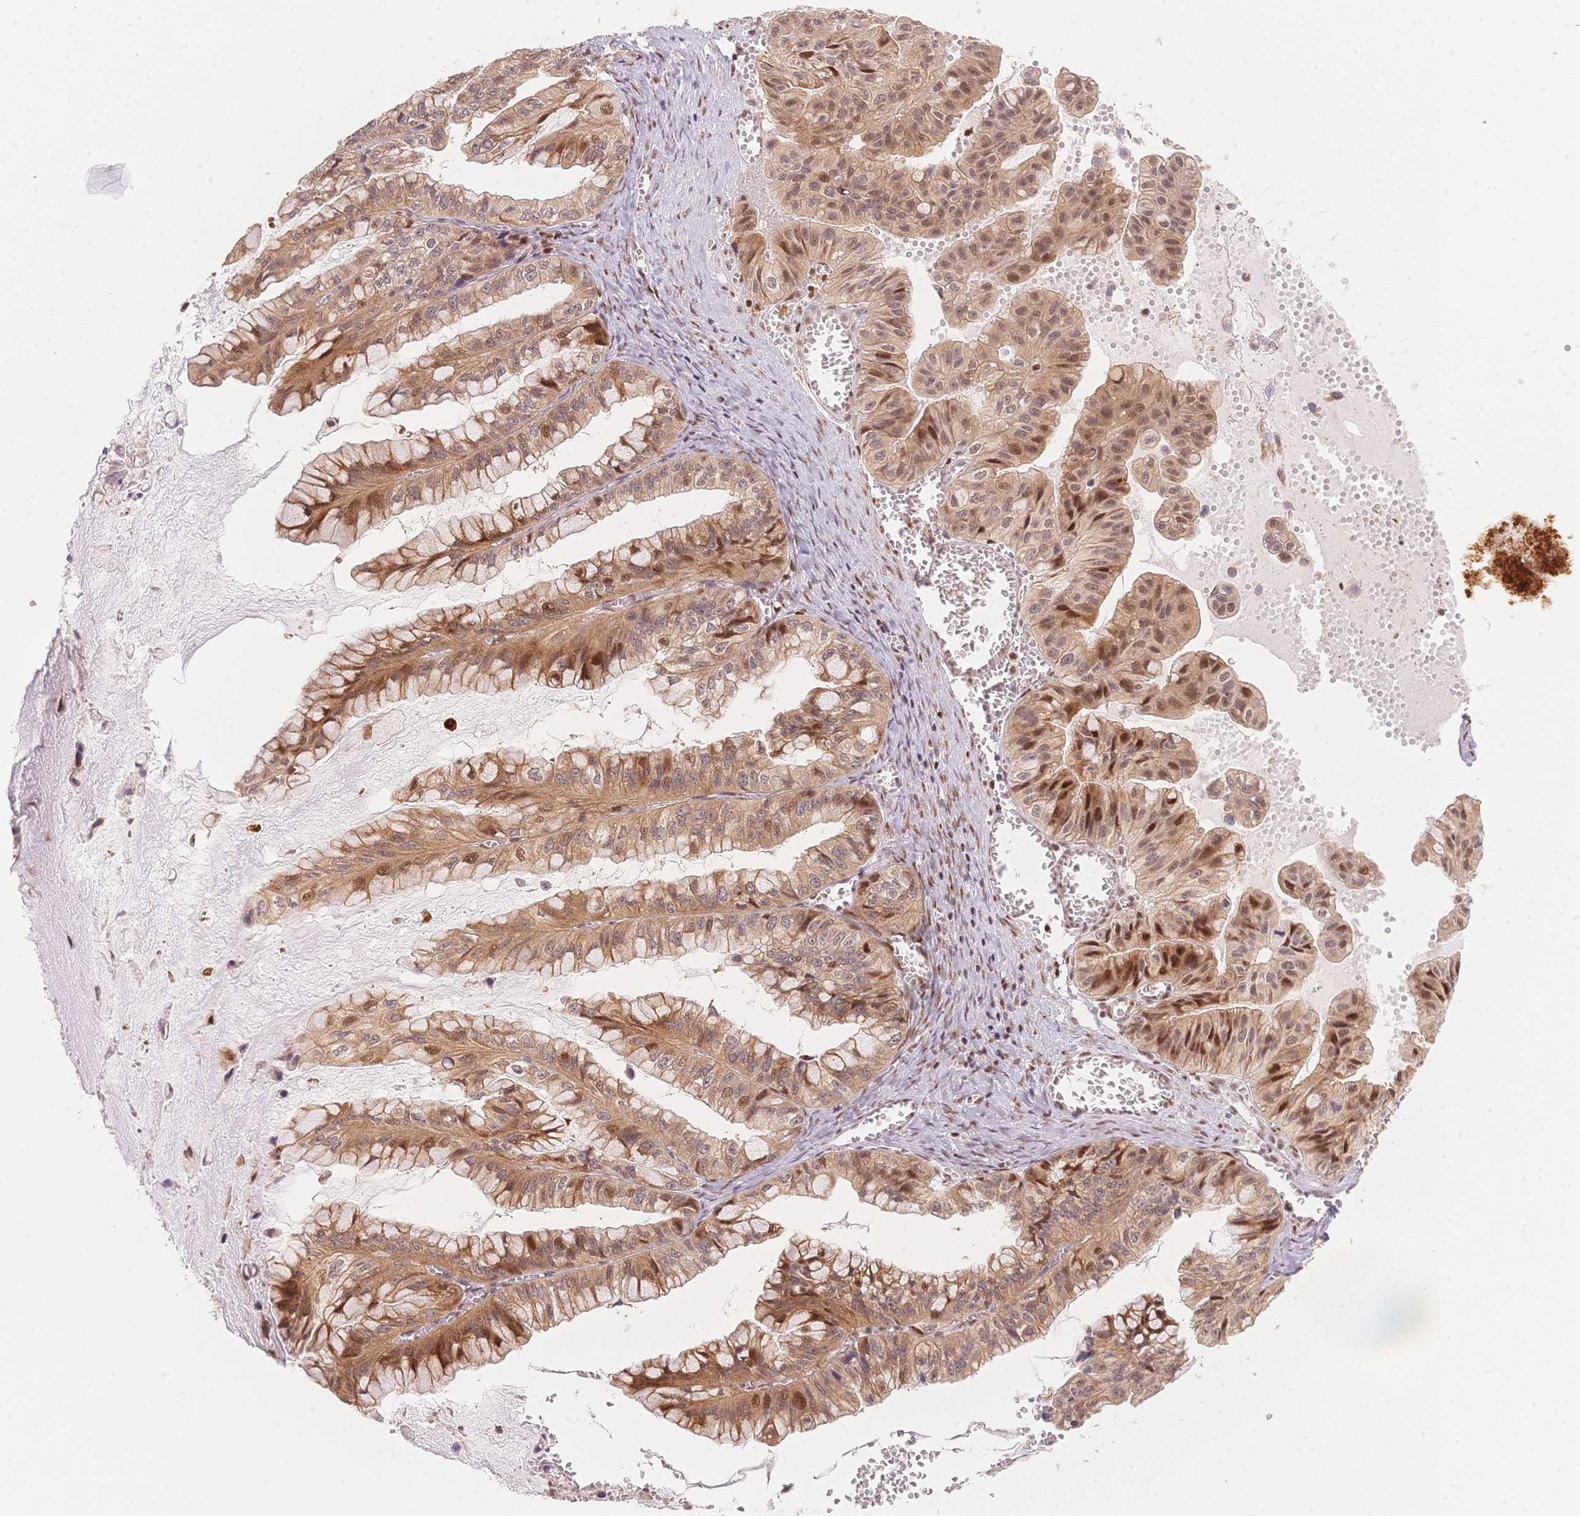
{"staining": {"intensity": "moderate", "quantity": ">75%", "location": "cytoplasmic/membranous,nuclear"}, "tissue": "ovarian cancer", "cell_type": "Tumor cells", "image_type": "cancer", "snomed": [{"axis": "morphology", "description": "Cystadenocarcinoma, mucinous, NOS"}, {"axis": "topography", "description": "Ovary"}], "caption": "Ovarian mucinous cystadenocarcinoma tissue displays moderate cytoplasmic/membranous and nuclear positivity in approximately >75% of tumor cells Nuclei are stained in blue.", "gene": "STK39", "patient": {"sex": "female", "age": 72}}